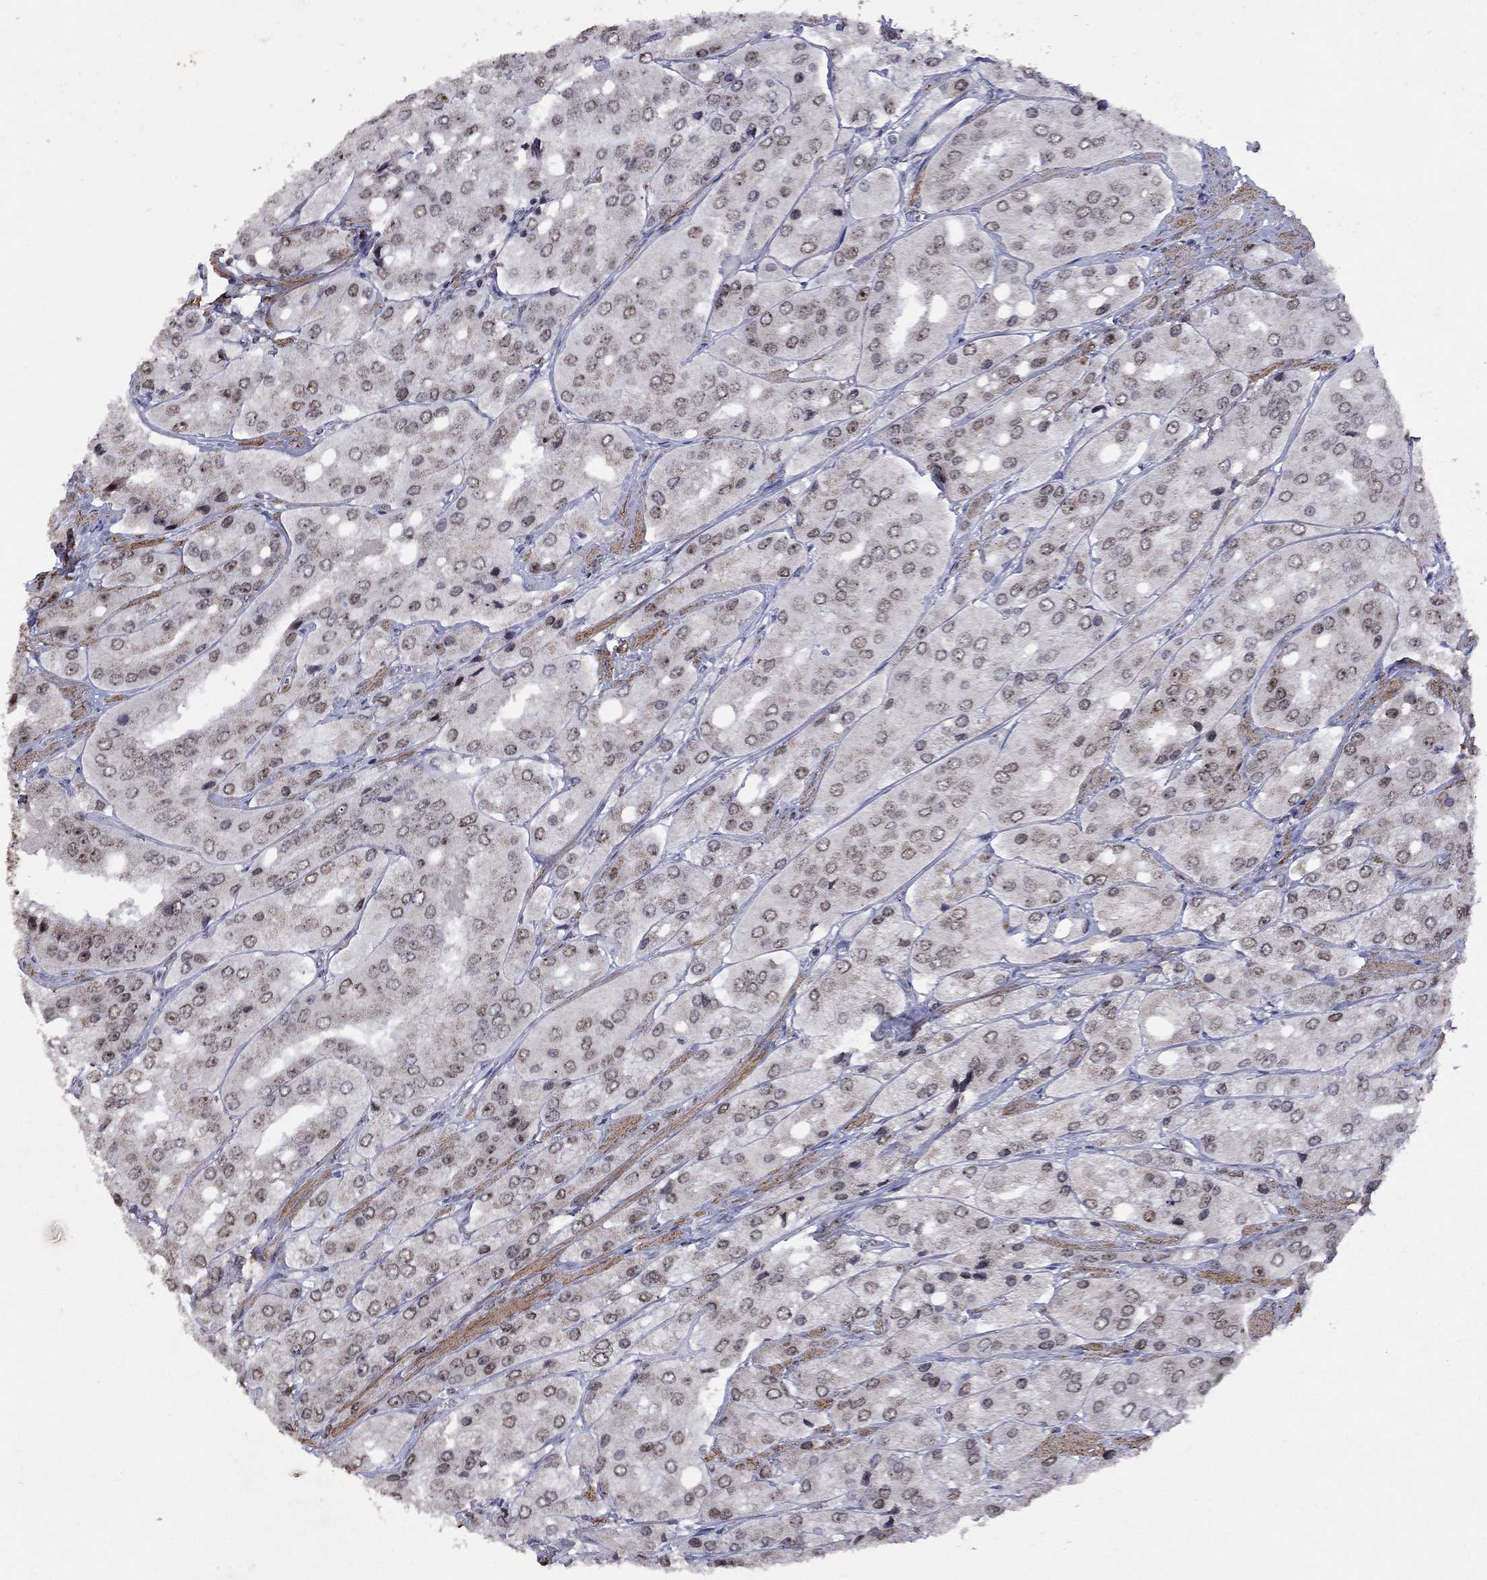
{"staining": {"intensity": "moderate", "quantity": "<25%", "location": "nuclear"}, "tissue": "prostate cancer", "cell_type": "Tumor cells", "image_type": "cancer", "snomed": [{"axis": "morphology", "description": "Adenocarcinoma, Low grade"}, {"axis": "topography", "description": "Prostate"}], "caption": "IHC image of neoplastic tissue: human prostate cancer (adenocarcinoma (low-grade)) stained using IHC exhibits low levels of moderate protein expression localized specifically in the nuclear of tumor cells, appearing as a nuclear brown color.", "gene": "SPOUT1", "patient": {"sex": "male", "age": 69}}